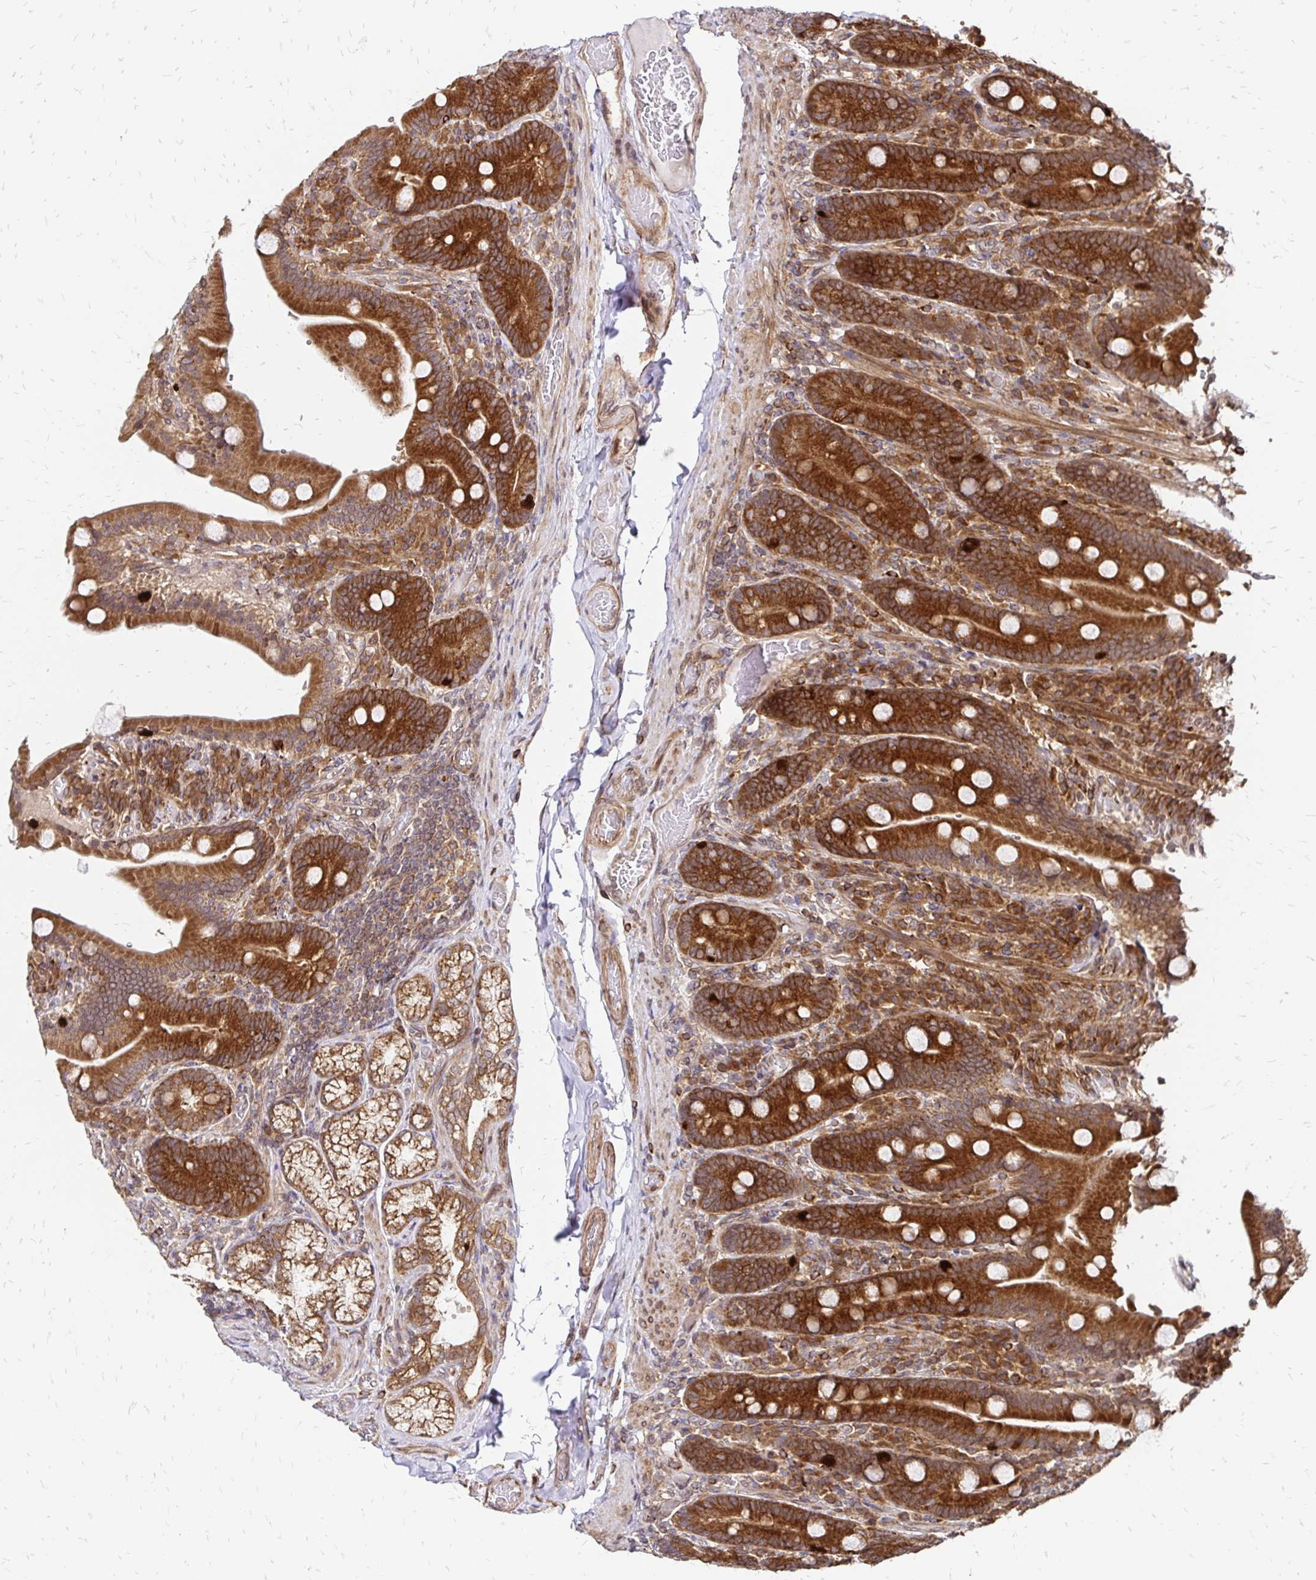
{"staining": {"intensity": "strong", "quantity": ">75%", "location": "cytoplasmic/membranous"}, "tissue": "duodenum", "cell_type": "Glandular cells", "image_type": "normal", "snomed": [{"axis": "morphology", "description": "Normal tissue, NOS"}, {"axis": "topography", "description": "Duodenum"}], "caption": "This photomicrograph shows immunohistochemistry staining of benign duodenum, with high strong cytoplasmic/membranous positivity in about >75% of glandular cells.", "gene": "ZW10", "patient": {"sex": "female", "age": 62}}